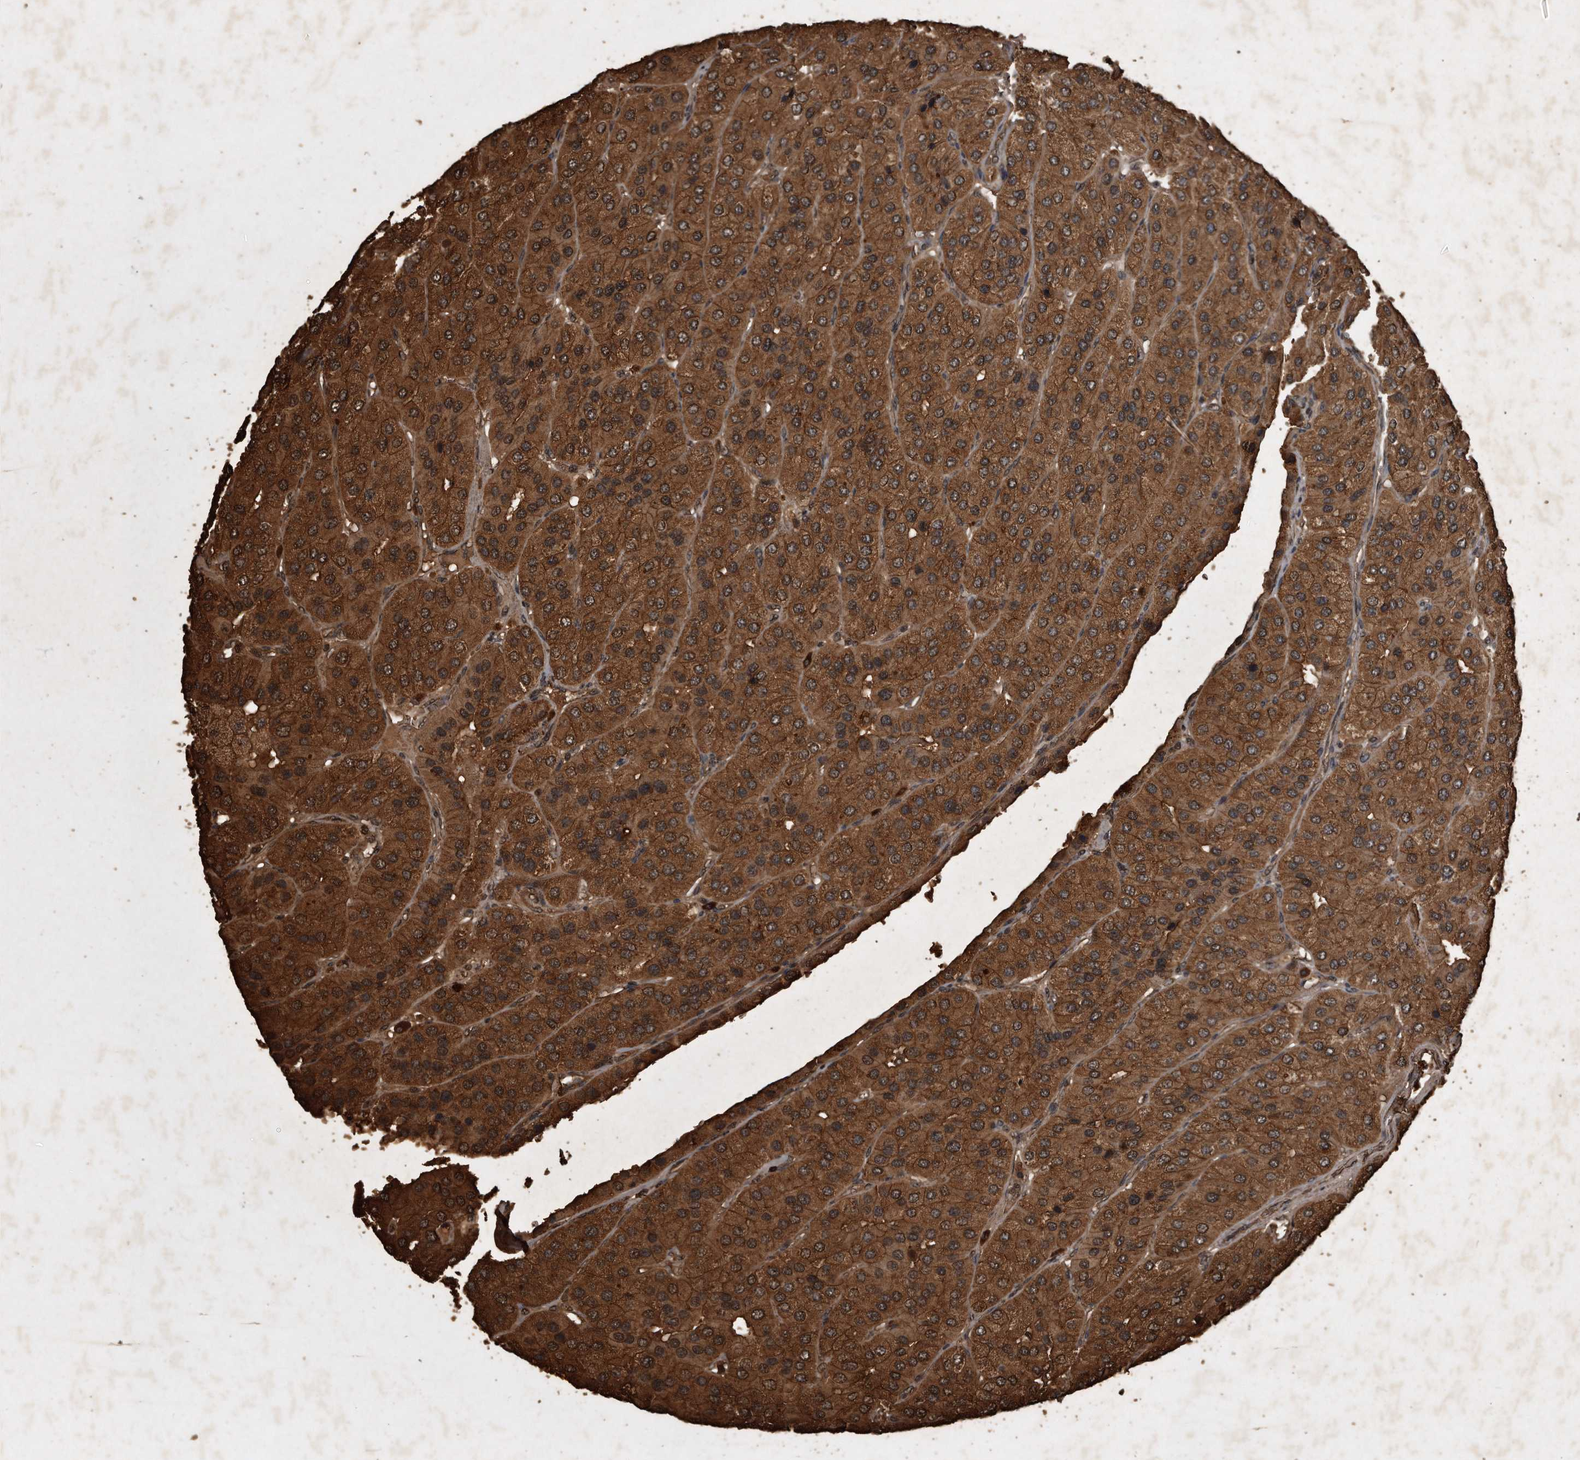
{"staining": {"intensity": "strong", "quantity": ">75%", "location": "cytoplasmic/membranous"}, "tissue": "parathyroid gland", "cell_type": "Glandular cells", "image_type": "normal", "snomed": [{"axis": "morphology", "description": "Normal tissue, NOS"}, {"axis": "morphology", "description": "Adenoma, NOS"}, {"axis": "topography", "description": "Parathyroid gland"}], "caption": "Immunohistochemistry (IHC) (DAB) staining of benign human parathyroid gland displays strong cytoplasmic/membranous protein expression in approximately >75% of glandular cells.", "gene": "CFLAR", "patient": {"sex": "female", "age": 86}}